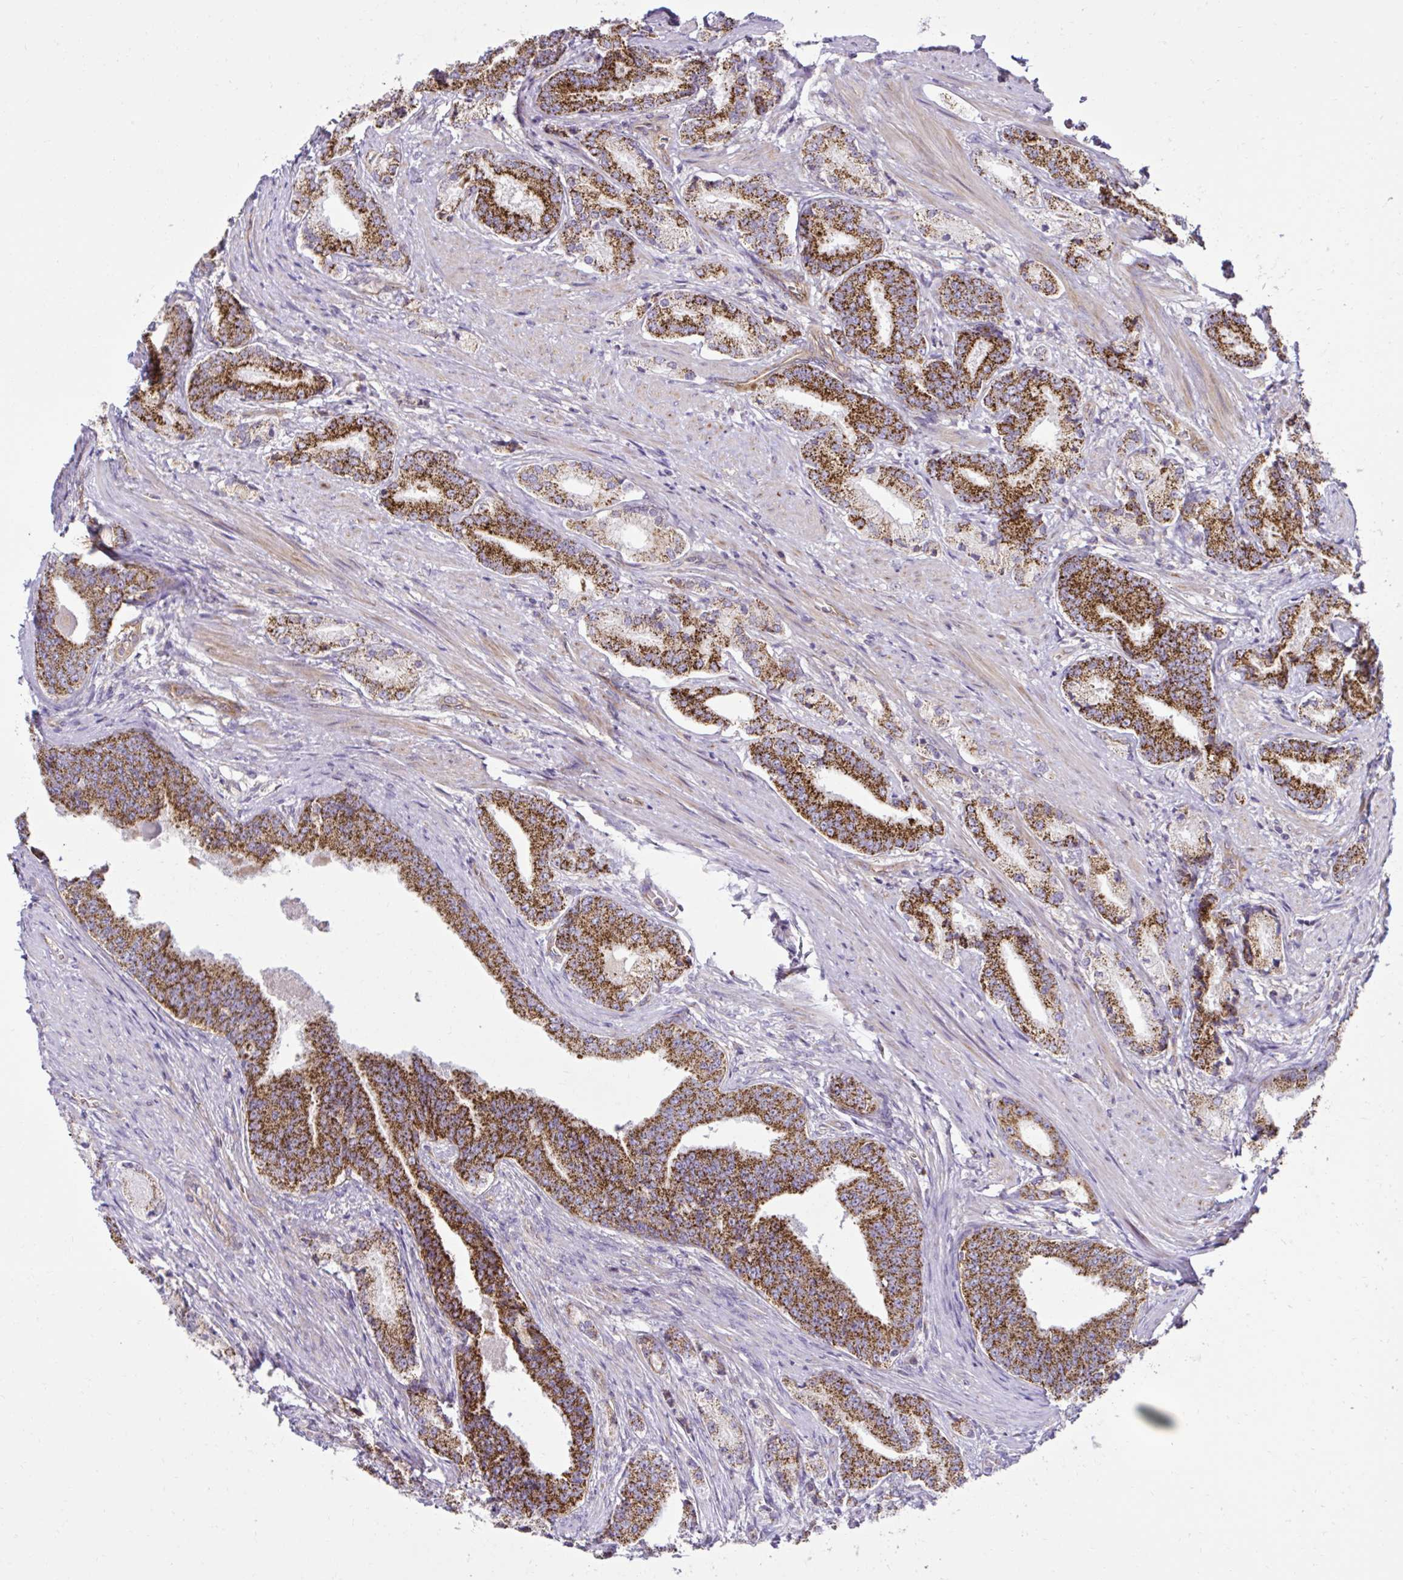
{"staining": {"intensity": "strong", "quantity": ">75%", "location": "cytoplasmic/membranous"}, "tissue": "prostate cancer", "cell_type": "Tumor cells", "image_type": "cancer", "snomed": [{"axis": "morphology", "description": "Adenocarcinoma, High grade"}, {"axis": "topography", "description": "Prostate and seminal vesicle, NOS"}], "caption": "Prostate cancer (adenocarcinoma (high-grade)) stained for a protein (brown) exhibits strong cytoplasmic/membranous positive positivity in approximately >75% of tumor cells.", "gene": "LIMS1", "patient": {"sex": "male", "age": 61}}